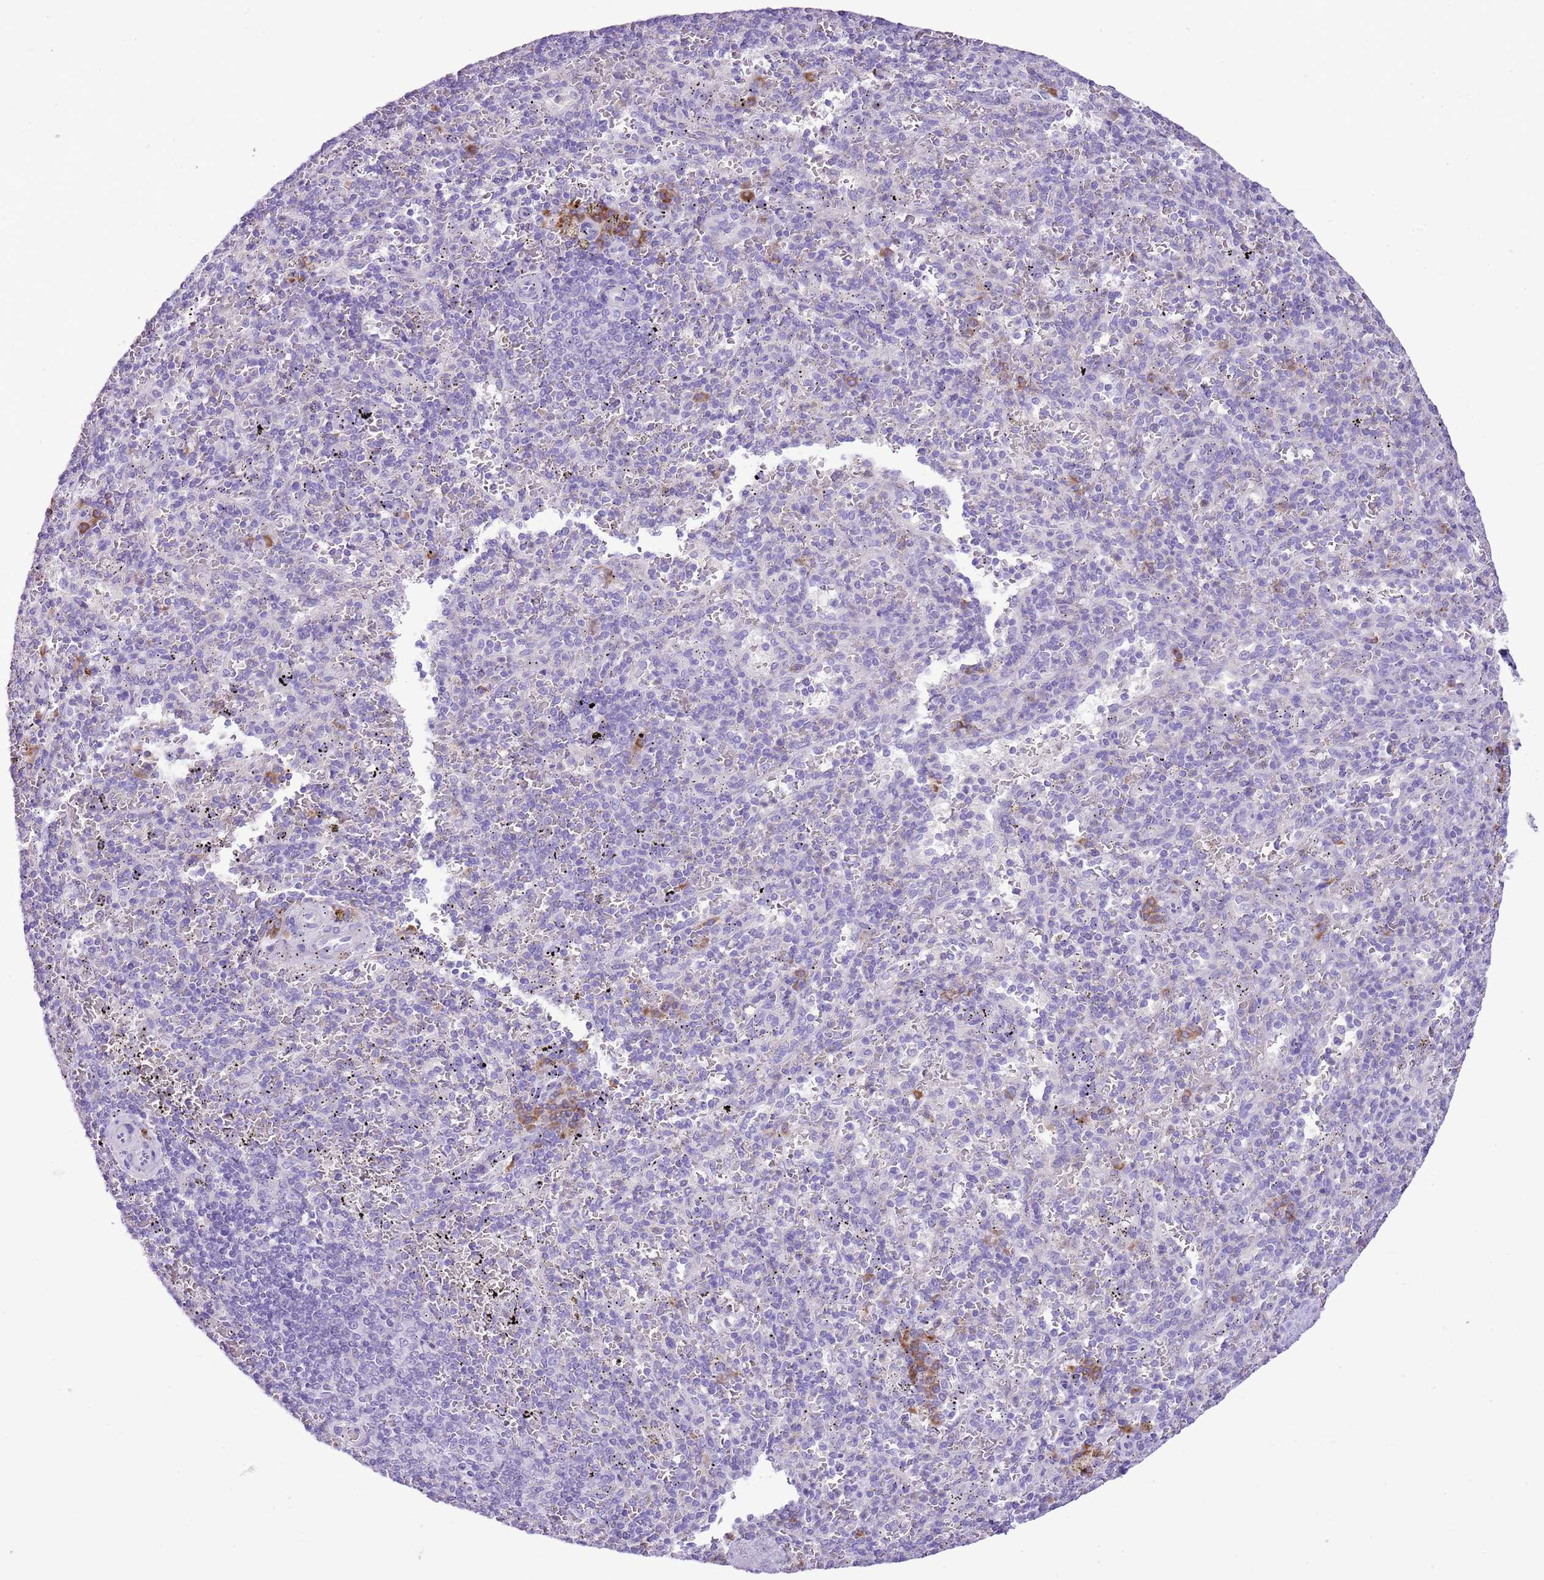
{"staining": {"intensity": "negative", "quantity": "none", "location": "none"}, "tissue": "spleen", "cell_type": "Cells in red pulp", "image_type": "normal", "snomed": [{"axis": "morphology", "description": "Normal tissue, NOS"}, {"axis": "topography", "description": "Spleen"}], "caption": "High power microscopy micrograph of an immunohistochemistry (IHC) micrograph of benign spleen, revealing no significant staining in cells in red pulp.", "gene": "AAR2", "patient": {"sex": "male", "age": 82}}